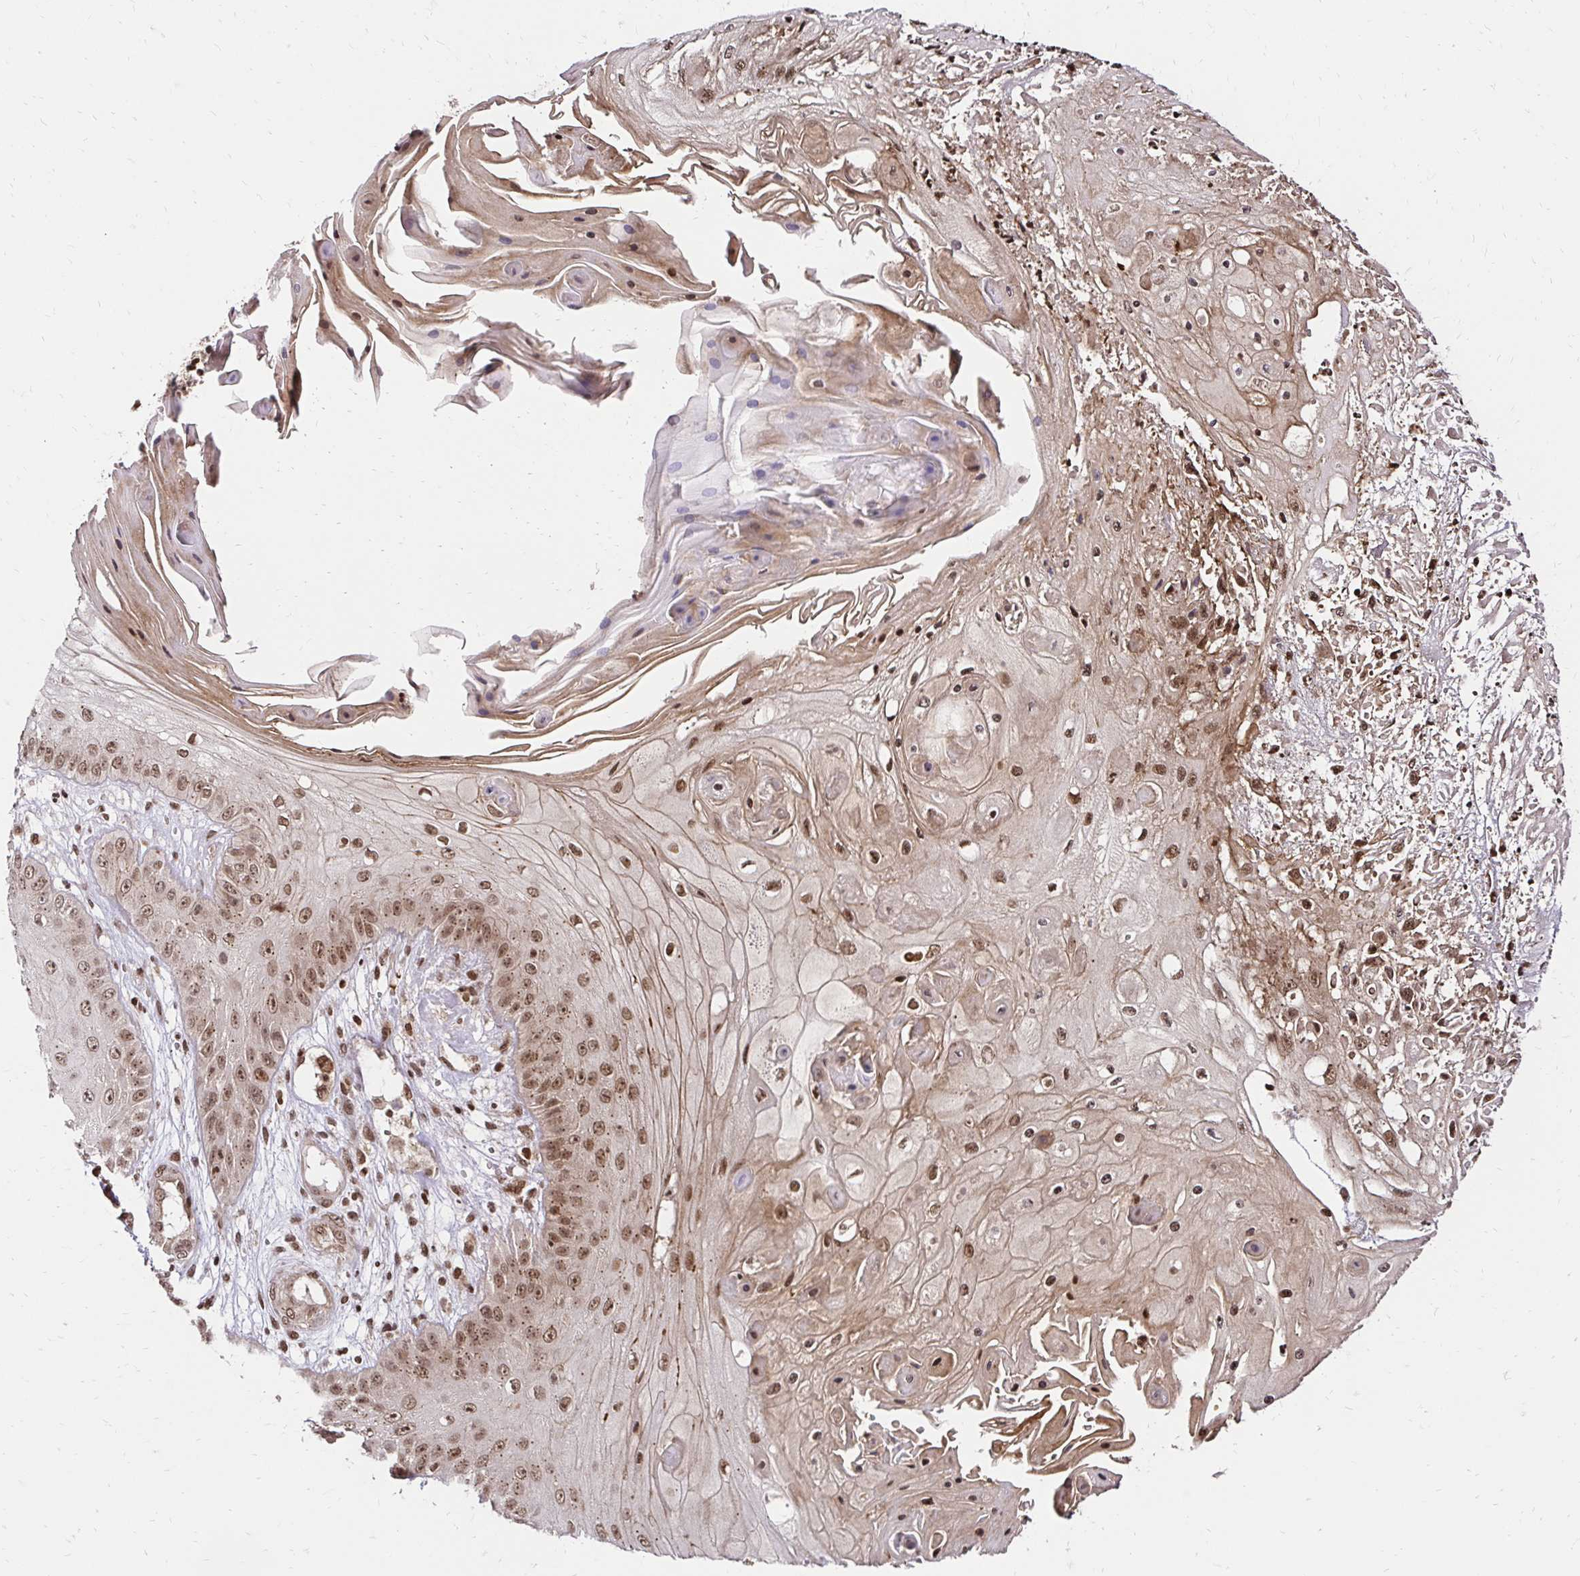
{"staining": {"intensity": "moderate", "quantity": ">75%", "location": "nuclear"}, "tissue": "skin cancer", "cell_type": "Tumor cells", "image_type": "cancer", "snomed": [{"axis": "morphology", "description": "Squamous cell carcinoma, NOS"}, {"axis": "topography", "description": "Skin"}], "caption": "The micrograph demonstrates a brown stain indicating the presence of a protein in the nuclear of tumor cells in skin squamous cell carcinoma.", "gene": "GLYR1", "patient": {"sex": "male", "age": 70}}